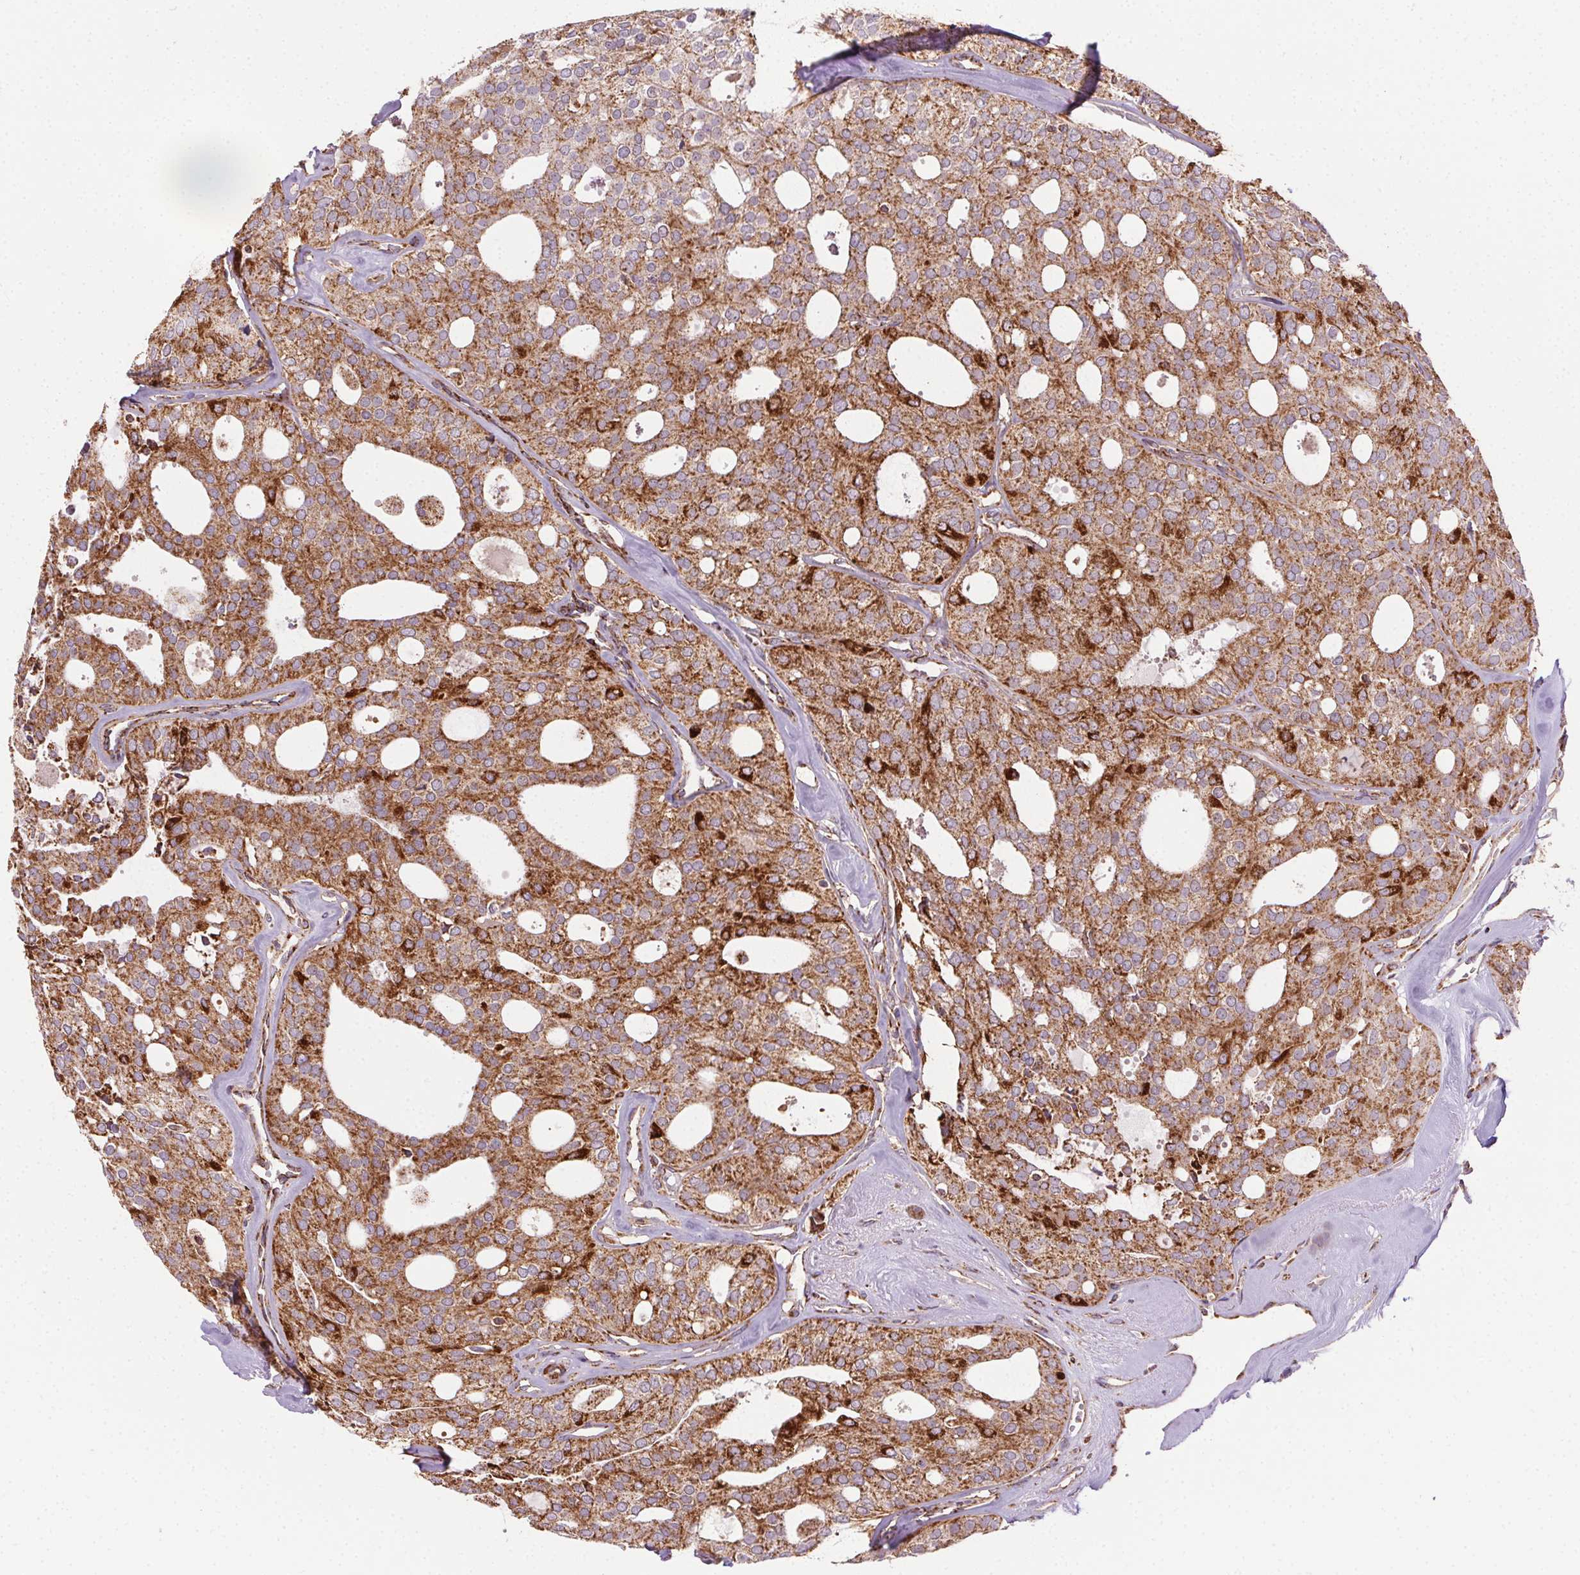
{"staining": {"intensity": "moderate", "quantity": ">75%", "location": "cytoplasmic/membranous"}, "tissue": "thyroid cancer", "cell_type": "Tumor cells", "image_type": "cancer", "snomed": [{"axis": "morphology", "description": "Follicular adenoma carcinoma, NOS"}, {"axis": "topography", "description": "Thyroid gland"}], "caption": "High-magnification brightfield microscopy of thyroid cancer stained with DAB (3,3'-diaminobenzidine) (brown) and counterstained with hematoxylin (blue). tumor cells exhibit moderate cytoplasmic/membranous expression is identified in approximately>75% of cells.", "gene": "CLPB", "patient": {"sex": "male", "age": 75}}